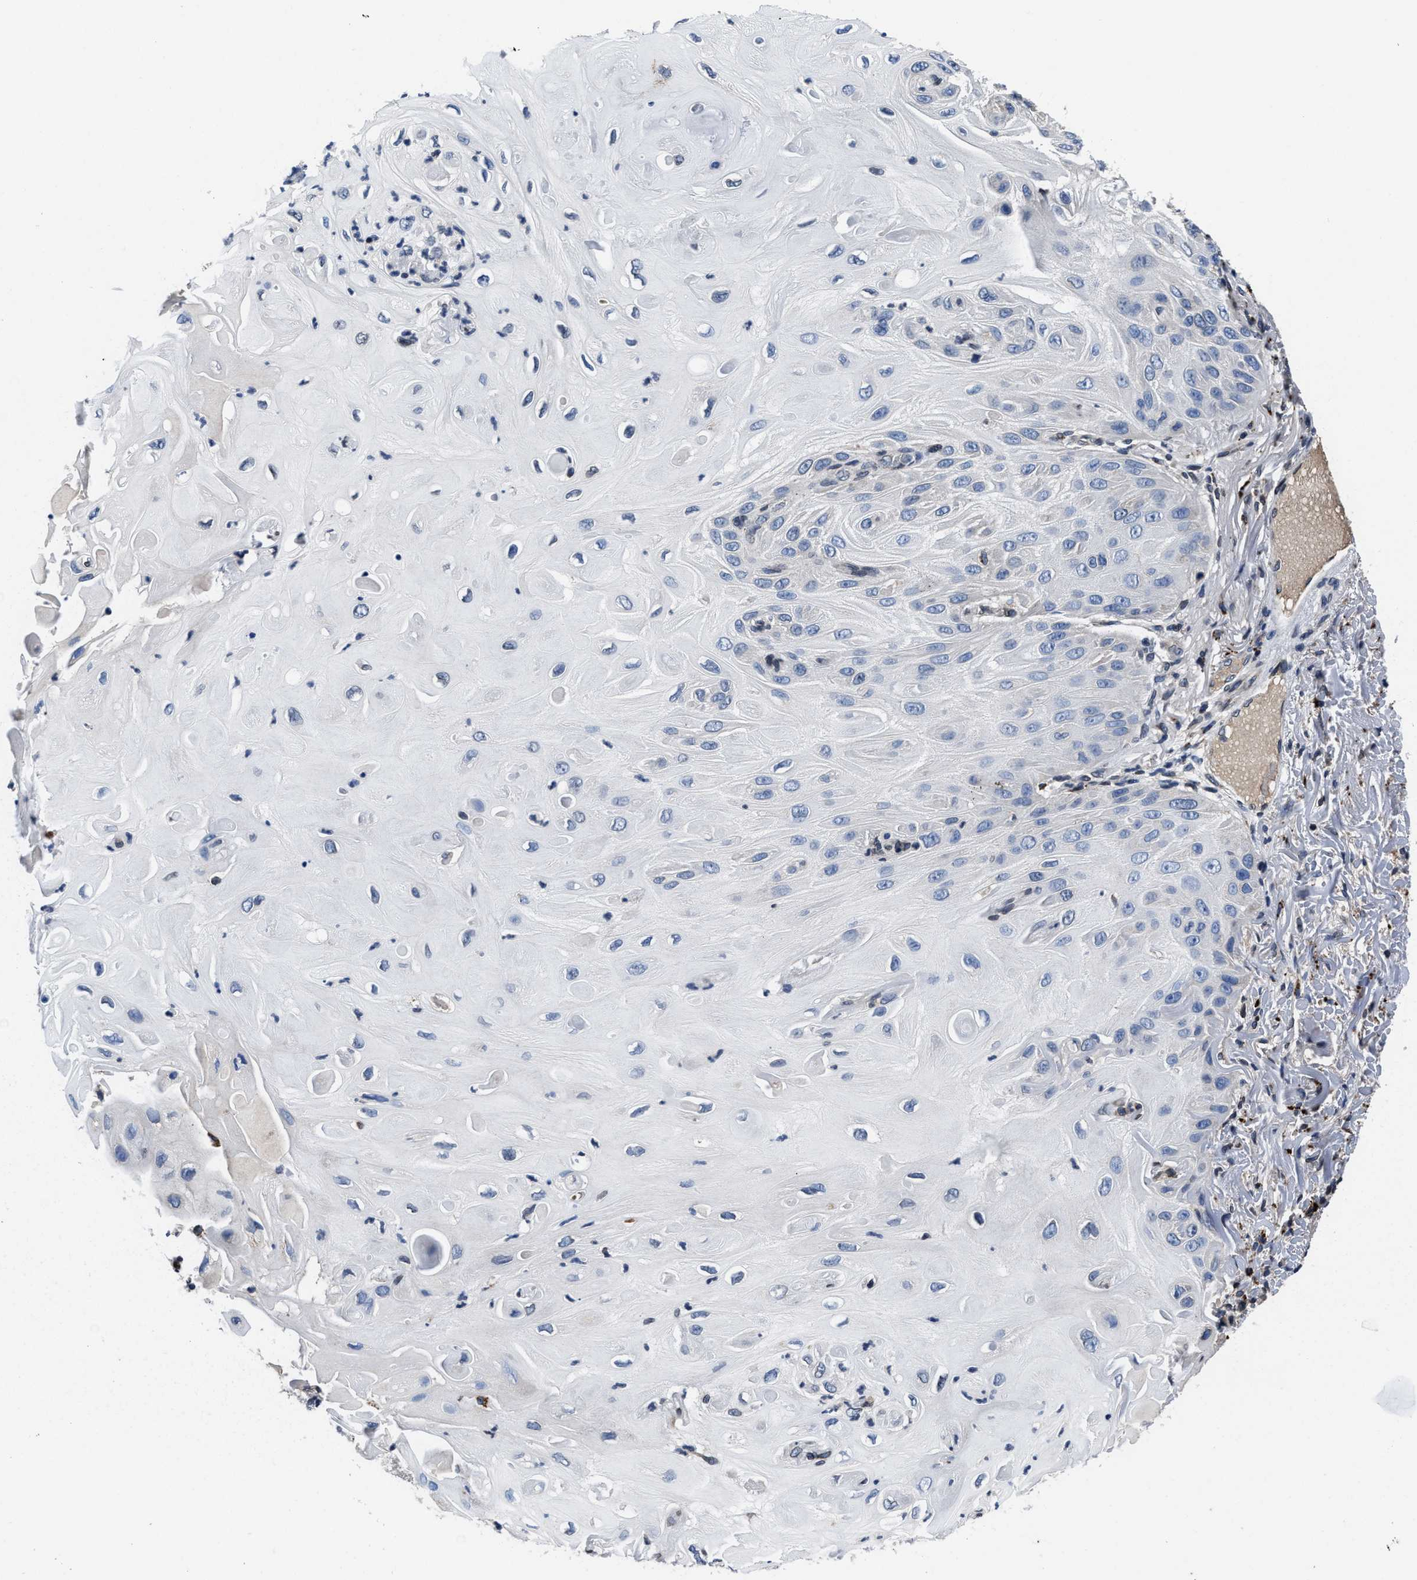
{"staining": {"intensity": "negative", "quantity": "none", "location": "none"}, "tissue": "skin cancer", "cell_type": "Tumor cells", "image_type": "cancer", "snomed": [{"axis": "morphology", "description": "Squamous cell carcinoma, NOS"}, {"axis": "topography", "description": "Skin"}], "caption": "Tumor cells show no significant protein expression in skin cancer (squamous cell carcinoma).", "gene": "CACNA1D", "patient": {"sex": "female", "age": 77}}